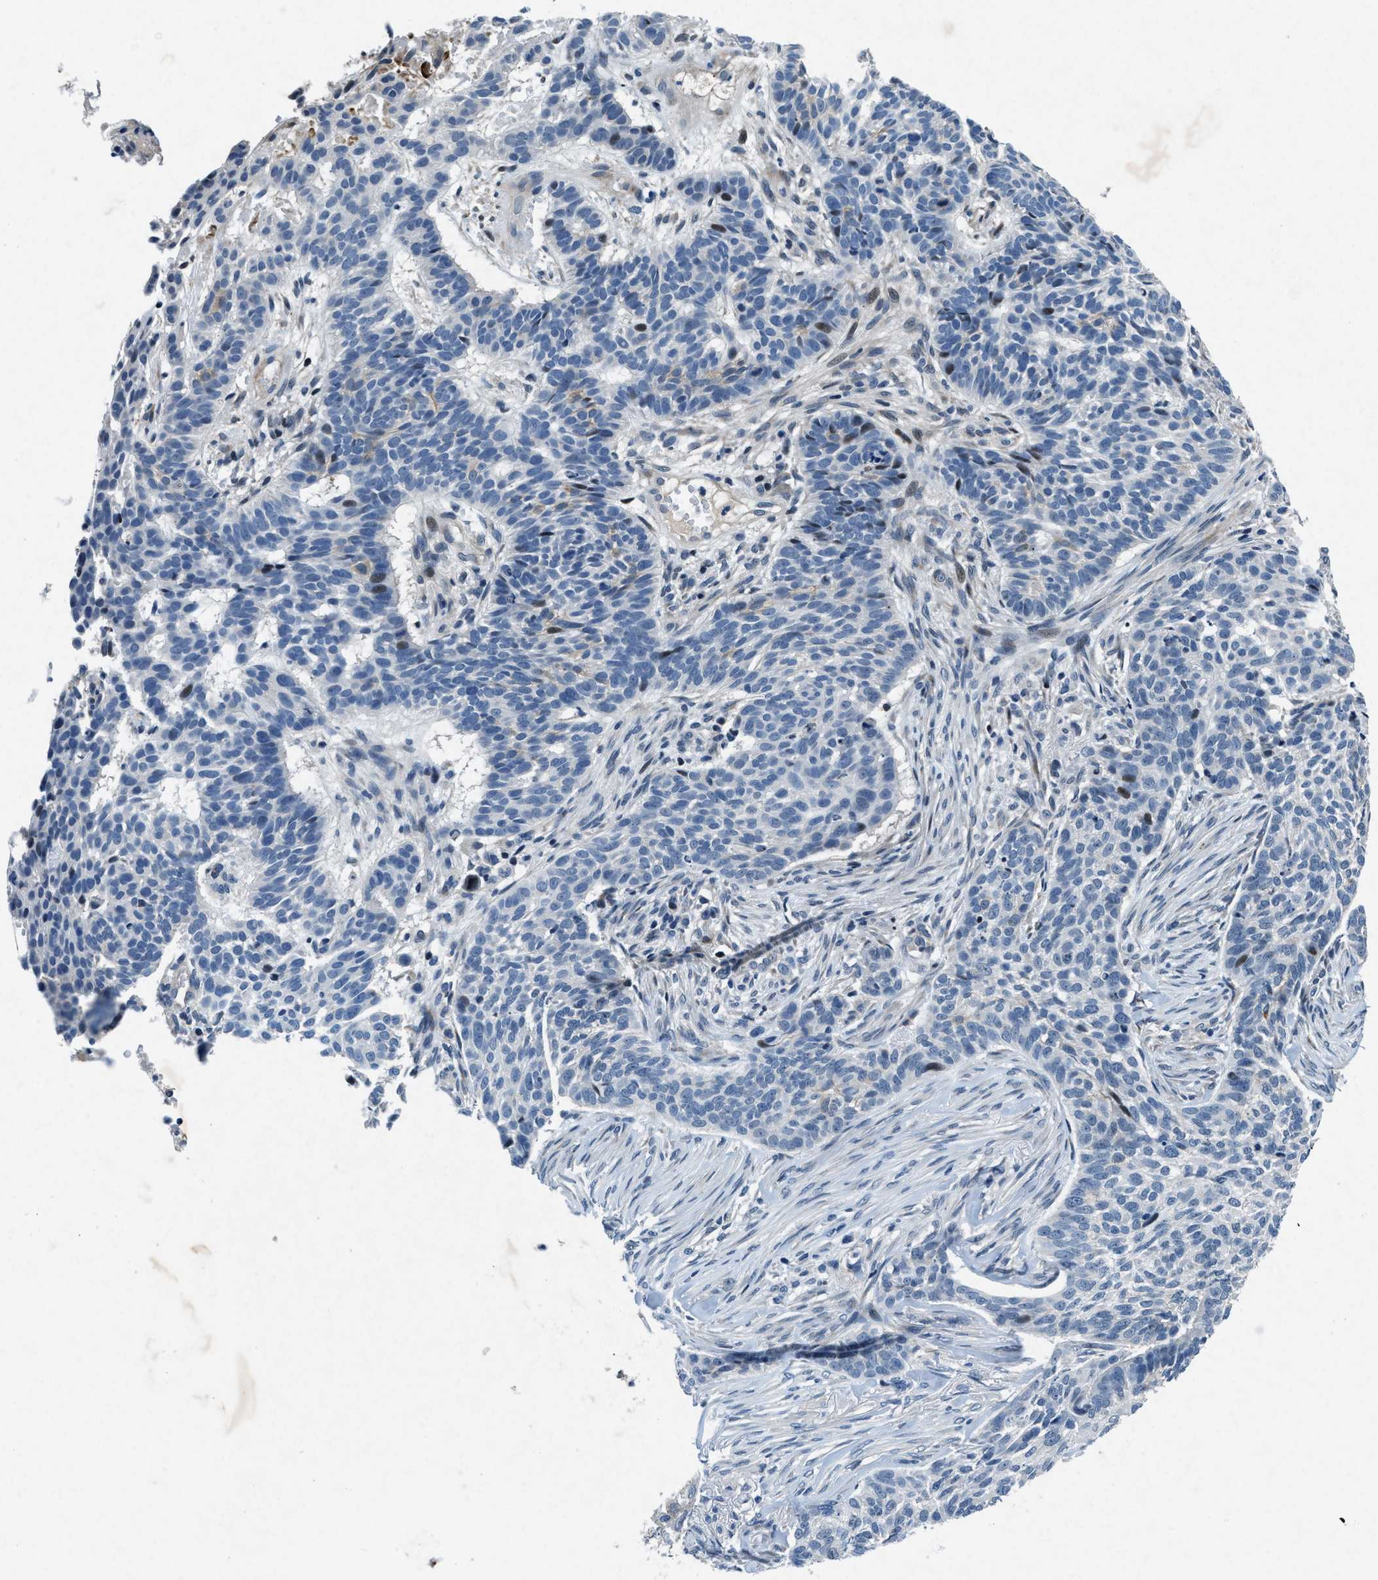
{"staining": {"intensity": "negative", "quantity": "none", "location": "none"}, "tissue": "skin cancer", "cell_type": "Tumor cells", "image_type": "cancer", "snomed": [{"axis": "morphology", "description": "Basal cell carcinoma"}, {"axis": "topography", "description": "Skin"}], "caption": "The IHC photomicrograph has no significant expression in tumor cells of skin cancer (basal cell carcinoma) tissue.", "gene": "PHLDA1", "patient": {"sex": "male", "age": 85}}